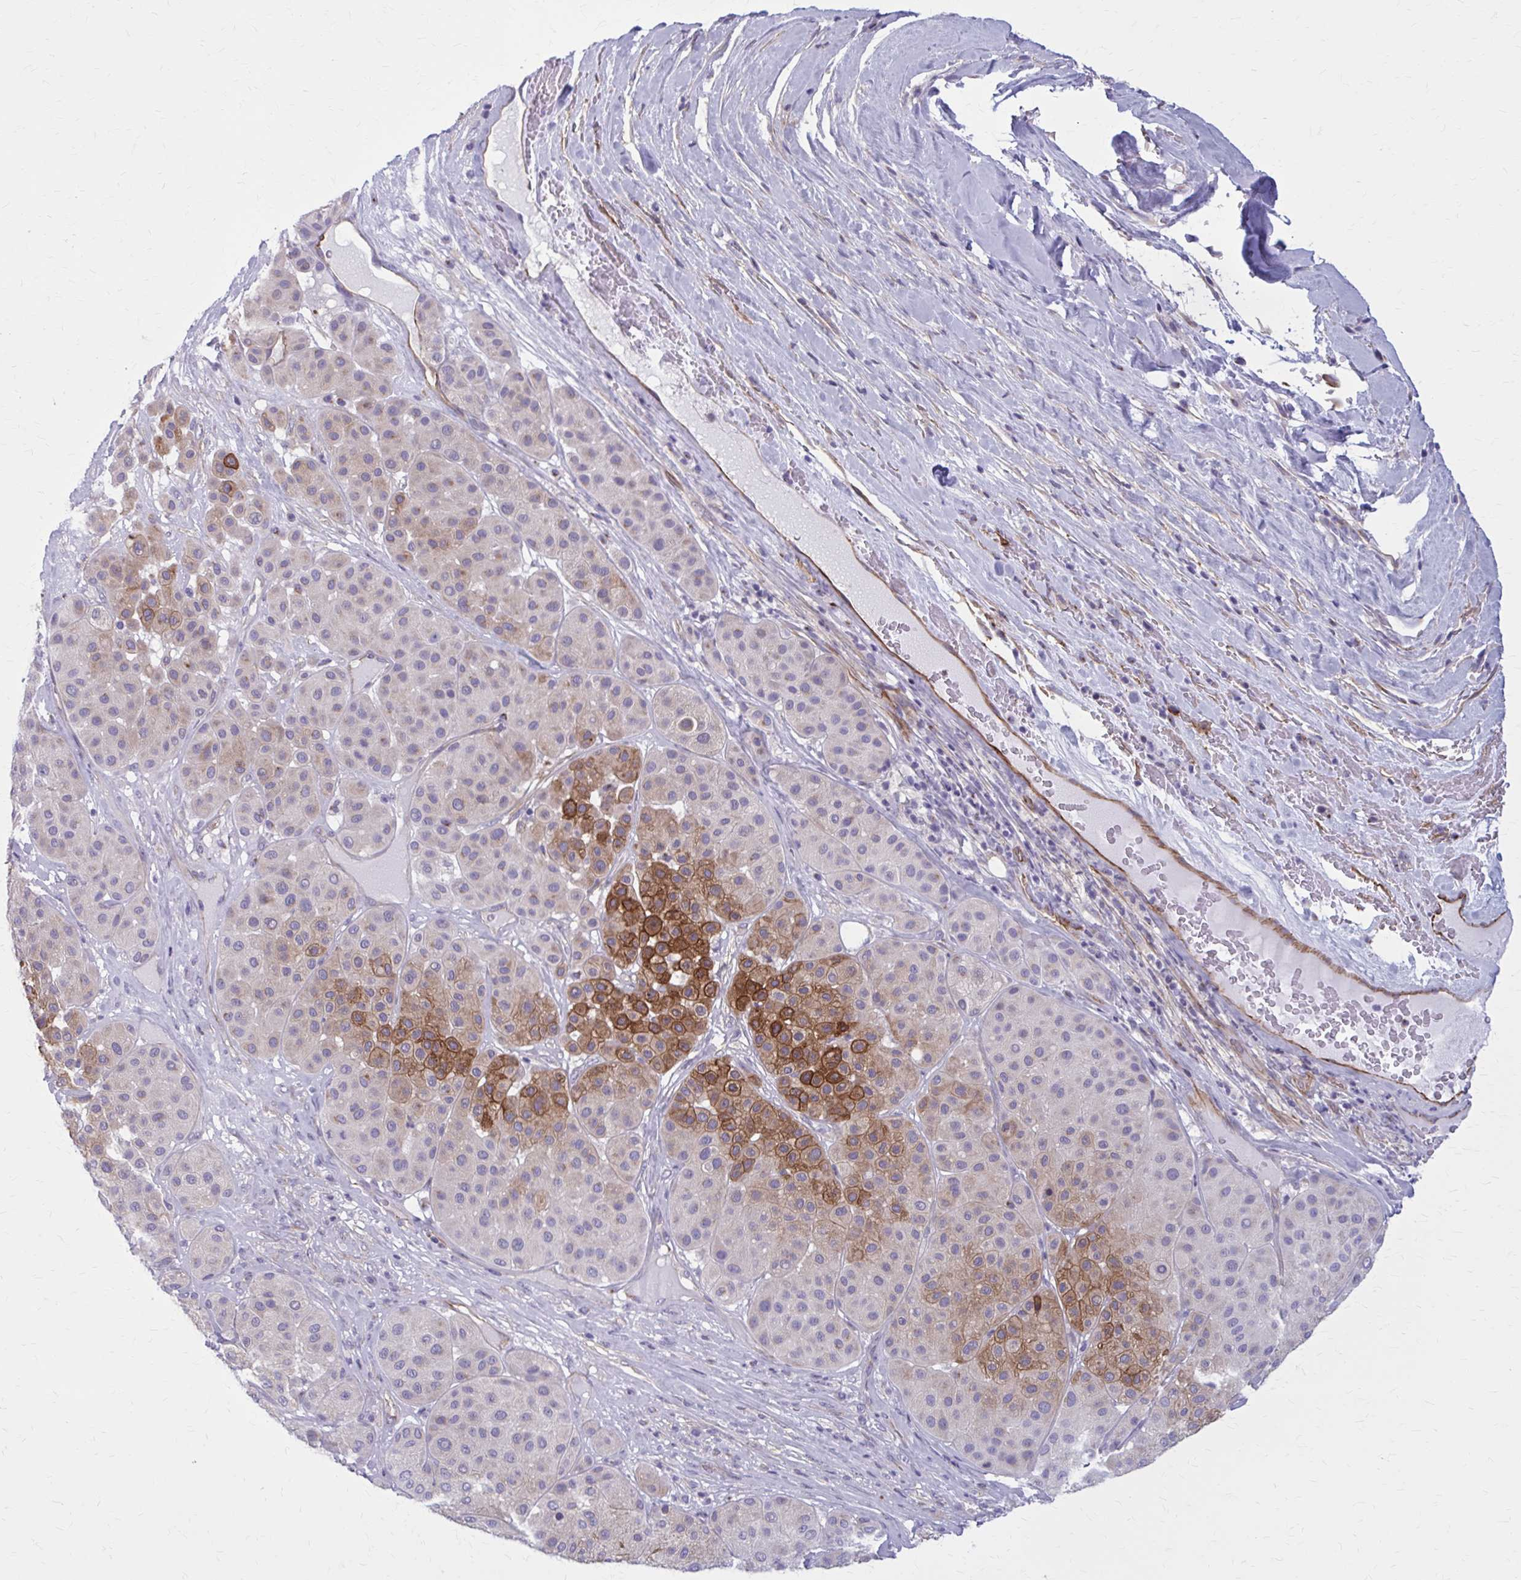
{"staining": {"intensity": "moderate", "quantity": "25%-75%", "location": "cytoplasmic/membranous"}, "tissue": "melanoma", "cell_type": "Tumor cells", "image_type": "cancer", "snomed": [{"axis": "morphology", "description": "Malignant melanoma, Metastatic site"}, {"axis": "topography", "description": "Smooth muscle"}], "caption": "Moderate cytoplasmic/membranous protein positivity is seen in approximately 25%-75% of tumor cells in melanoma.", "gene": "ZDHHC7", "patient": {"sex": "male", "age": 41}}